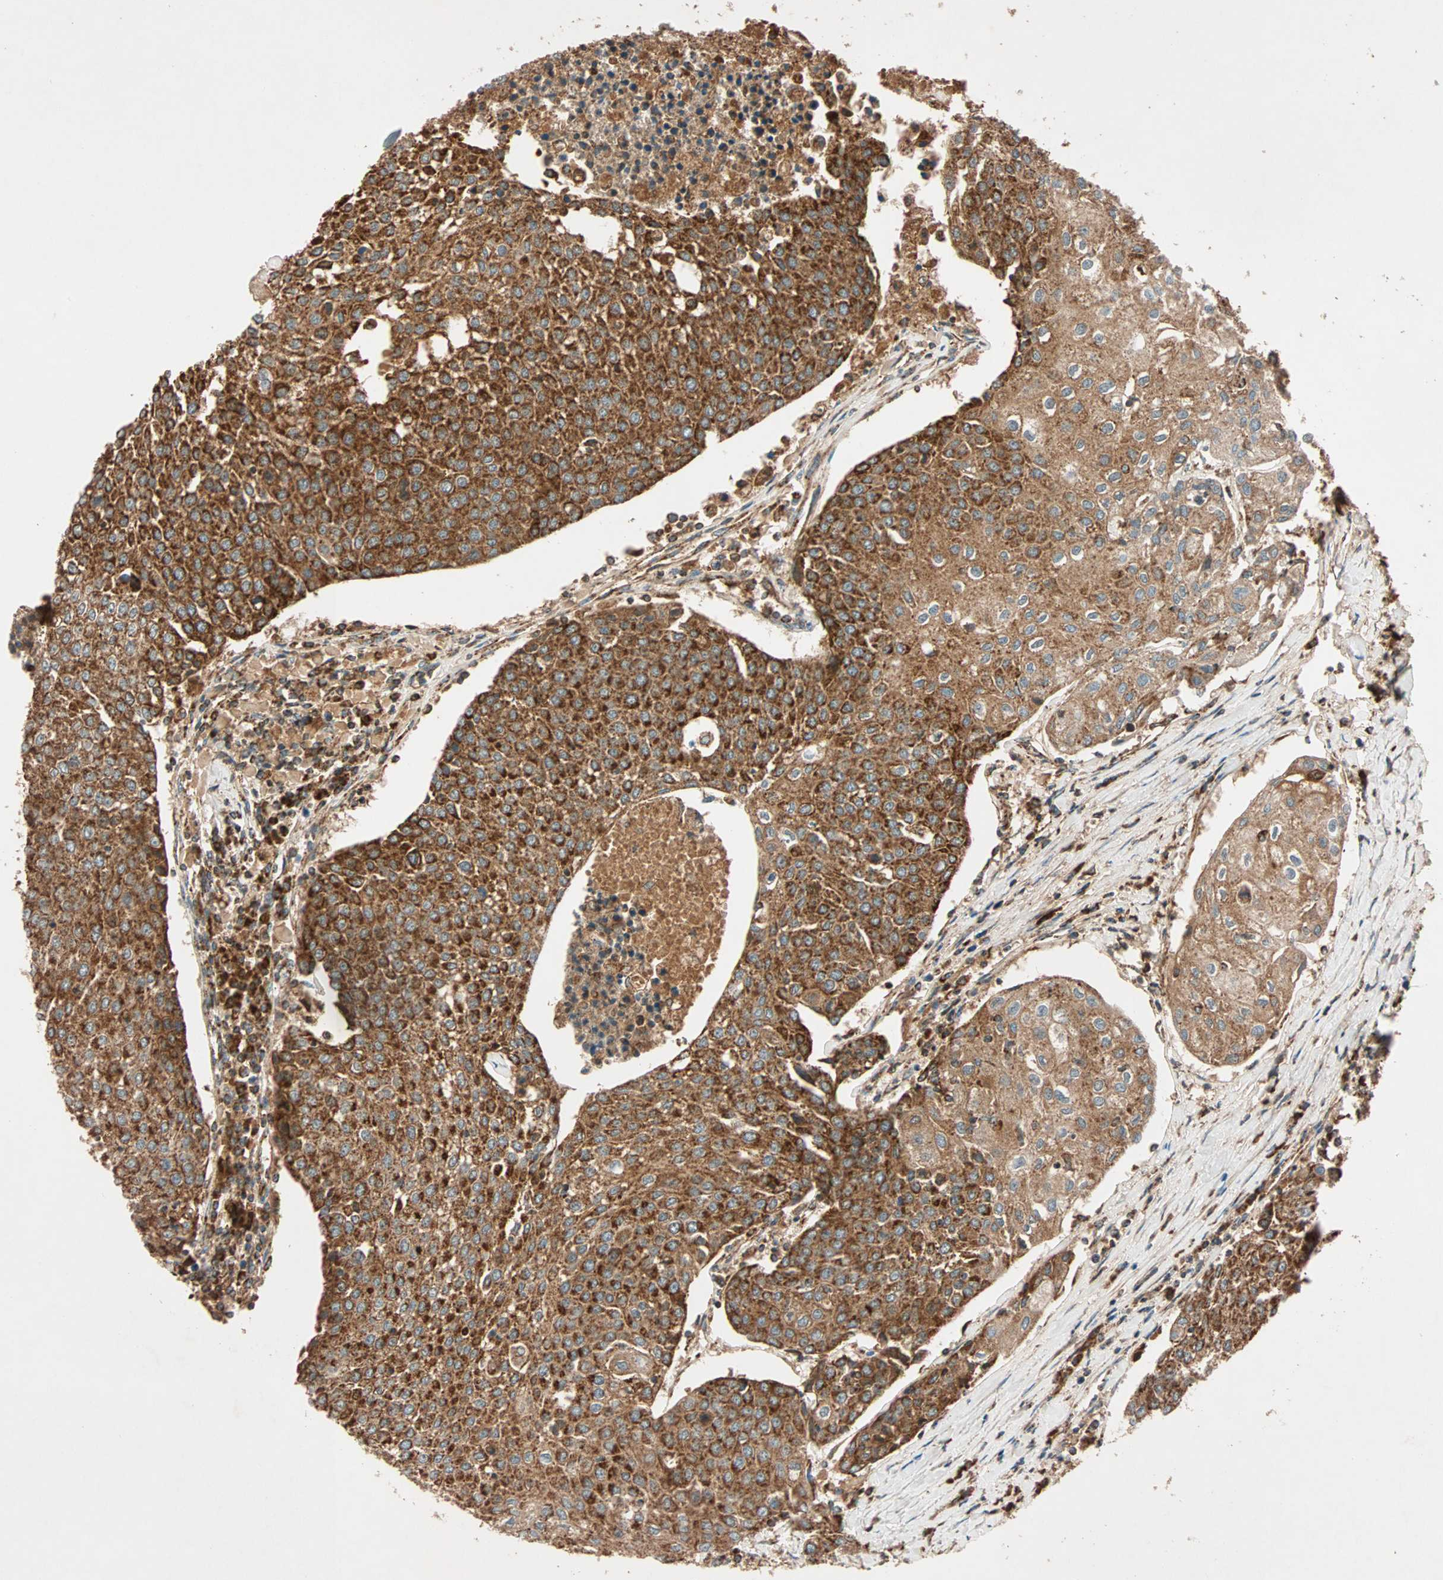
{"staining": {"intensity": "strong", "quantity": ">75%", "location": "cytoplasmic/membranous"}, "tissue": "urothelial cancer", "cell_type": "Tumor cells", "image_type": "cancer", "snomed": [{"axis": "morphology", "description": "Urothelial carcinoma, High grade"}, {"axis": "topography", "description": "Urinary bladder"}], "caption": "Urothelial carcinoma (high-grade) was stained to show a protein in brown. There is high levels of strong cytoplasmic/membranous positivity in about >75% of tumor cells. (Stains: DAB in brown, nuclei in blue, Microscopy: brightfield microscopy at high magnification).", "gene": "MAPK1", "patient": {"sex": "female", "age": 85}}